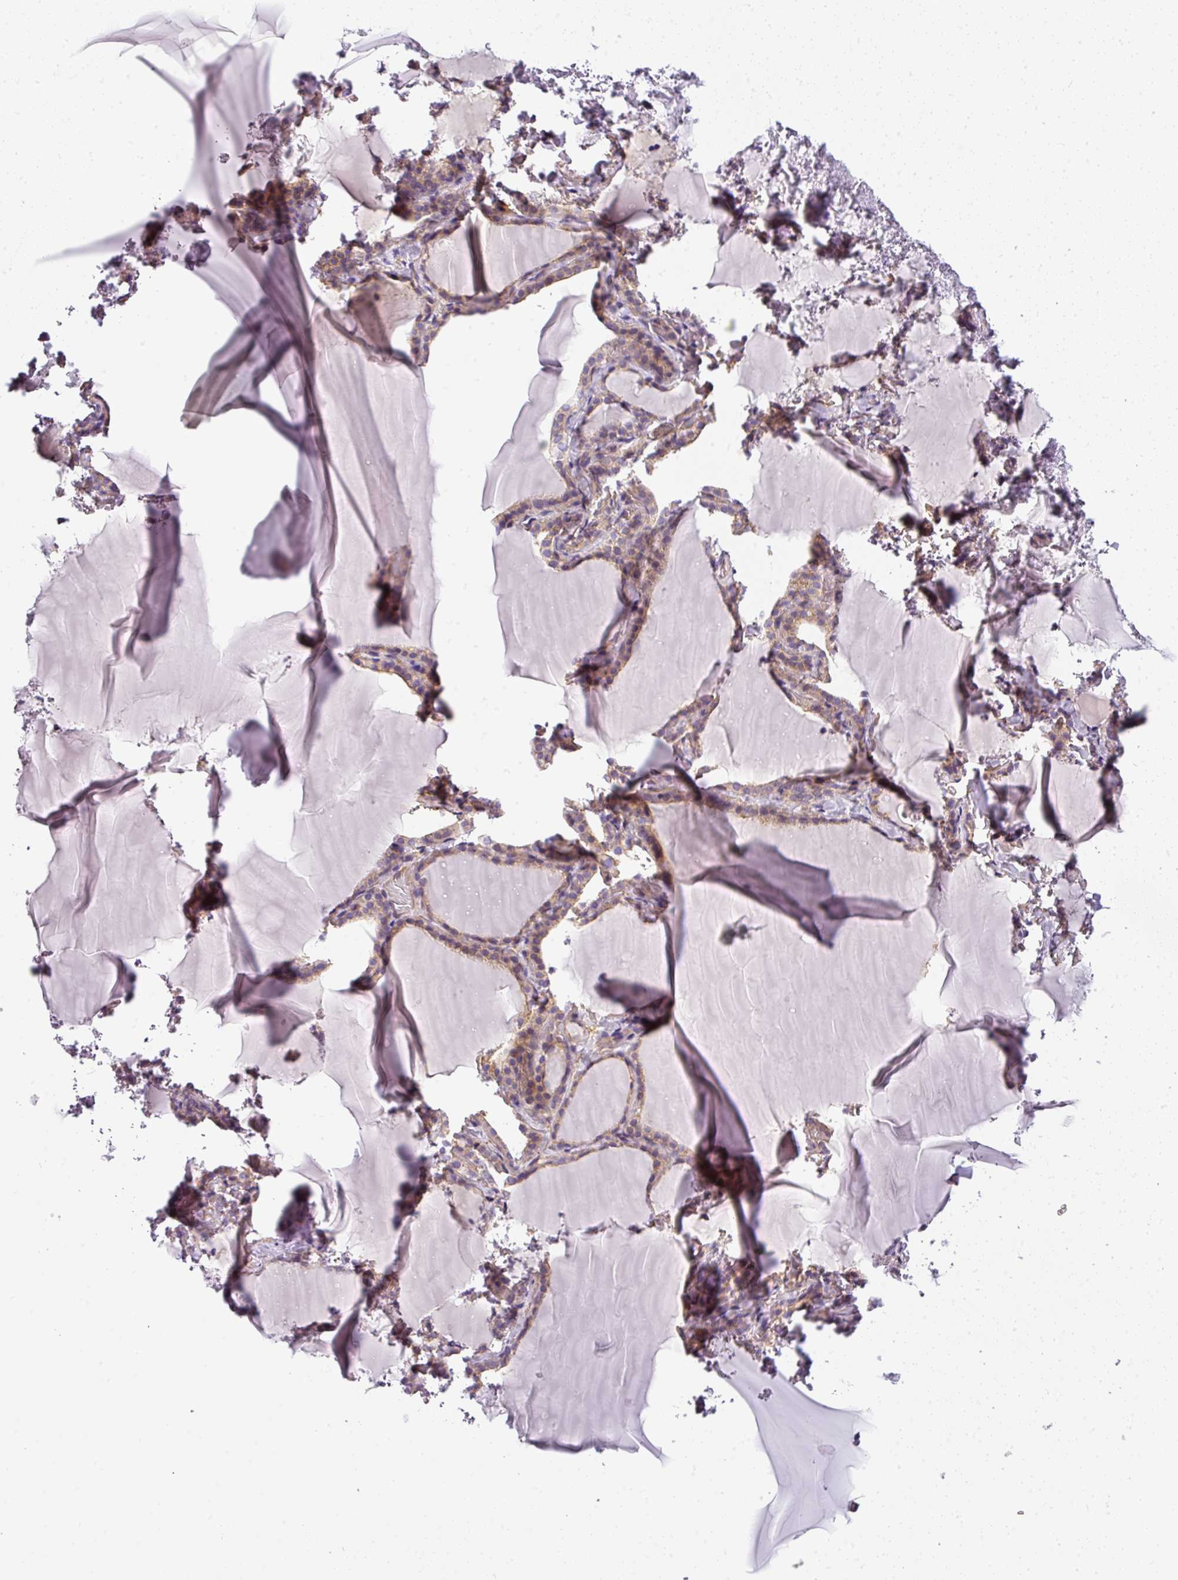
{"staining": {"intensity": "moderate", "quantity": "25%-75%", "location": "cytoplasmic/membranous"}, "tissue": "thyroid gland", "cell_type": "Glandular cells", "image_type": "normal", "snomed": [{"axis": "morphology", "description": "Normal tissue, NOS"}, {"axis": "topography", "description": "Thyroid gland"}], "caption": "Immunohistochemistry histopathology image of normal thyroid gland: human thyroid gland stained using immunohistochemistry (IHC) reveals medium levels of moderate protein expression localized specifically in the cytoplasmic/membranous of glandular cells, appearing as a cytoplasmic/membranous brown color.", "gene": "OR11H4", "patient": {"sex": "female", "age": 22}}